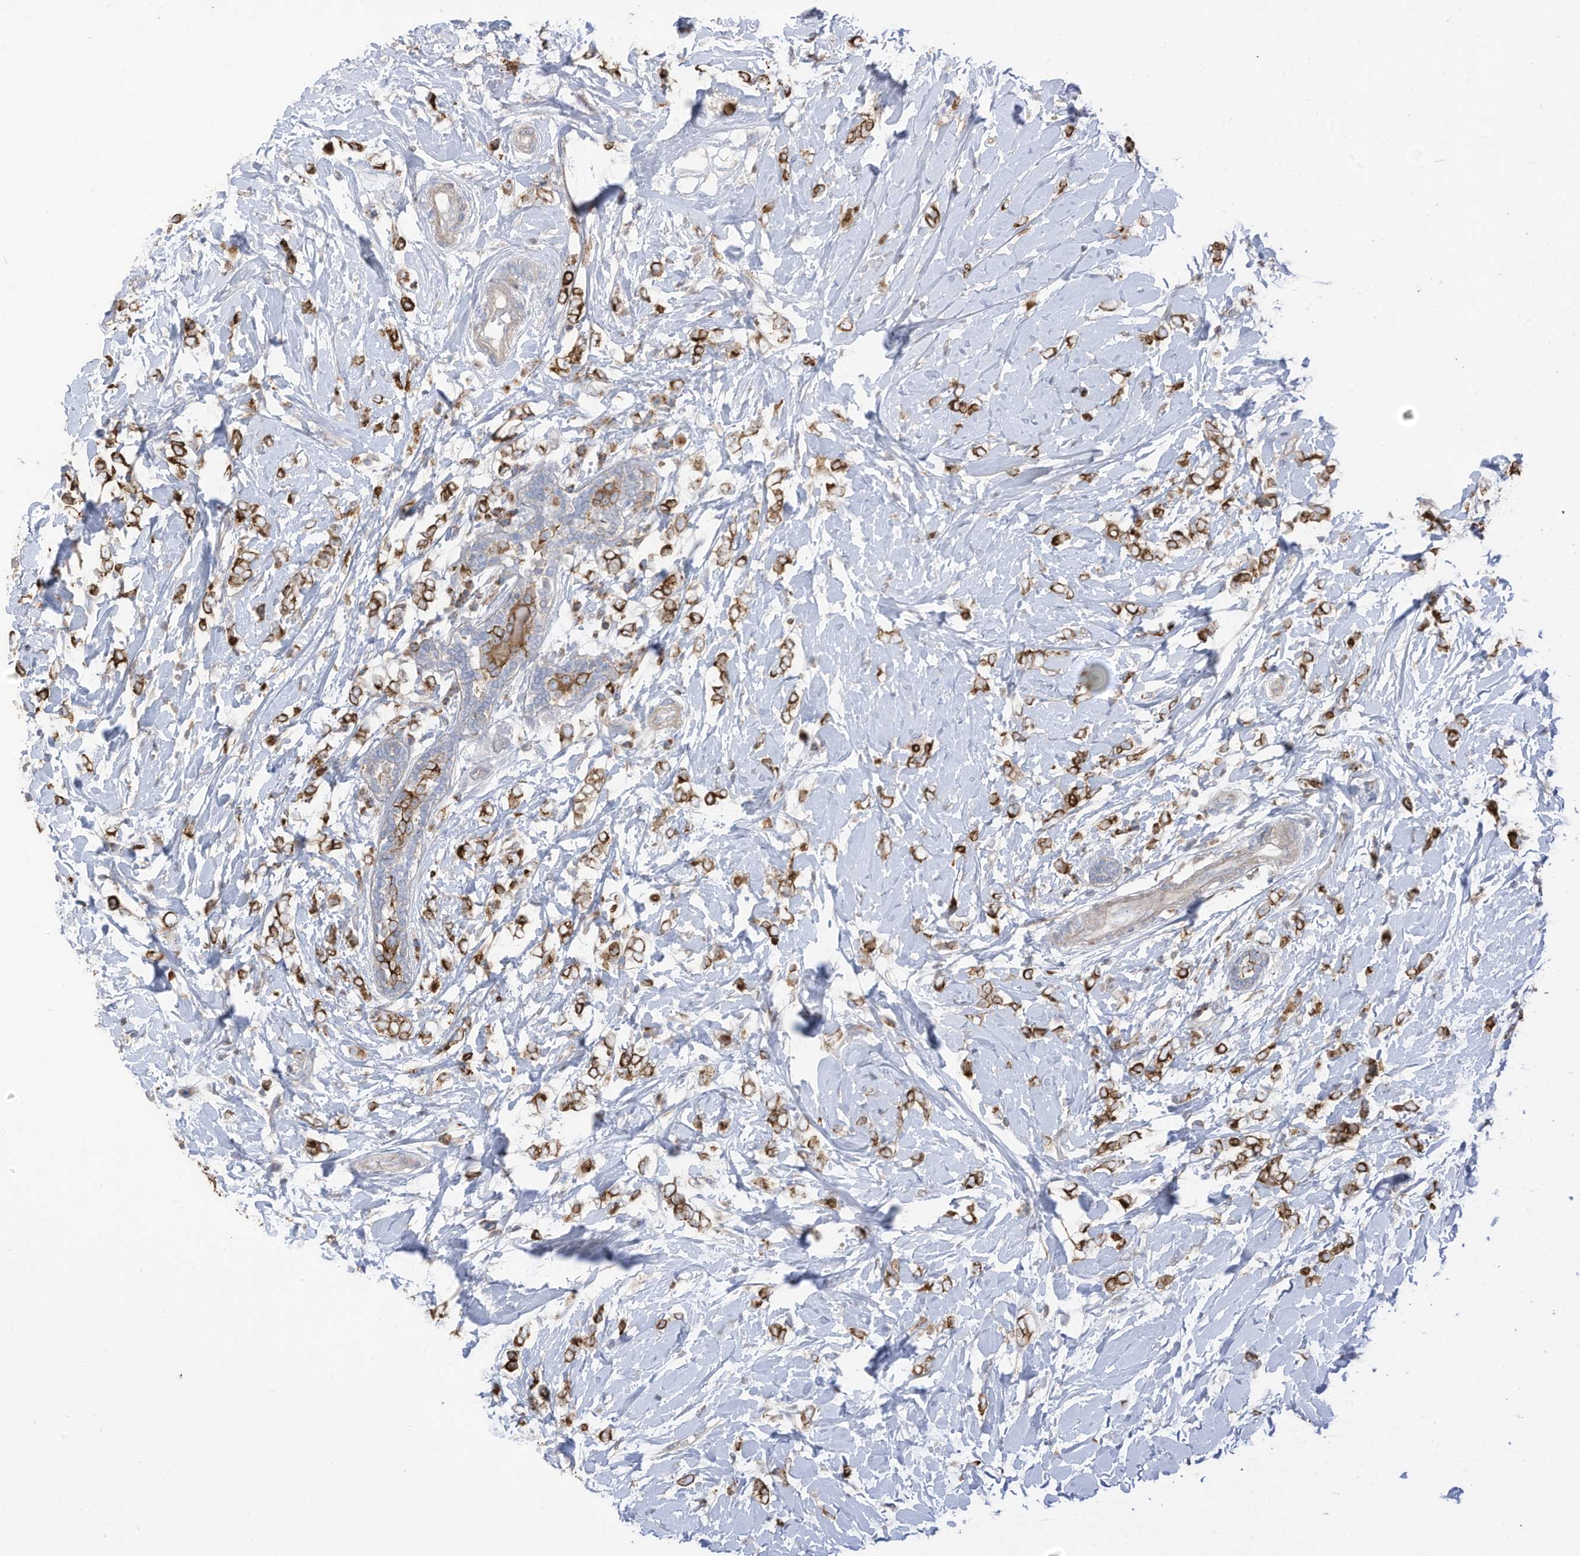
{"staining": {"intensity": "strong", "quantity": ">75%", "location": "cytoplasmic/membranous"}, "tissue": "breast cancer", "cell_type": "Tumor cells", "image_type": "cancer", "snomed": [{"axis": "morphology", "description": "Normal tissue, NOS"}, {"axis": "morphology", "description": "Lobular carcinoma"}, {"axis": "topography", "description": "Breast"}], "caption": "Immunohistochemical staining of human lobular carcinoma (breast) exhibits strong cytoplasmic/membranous protein staining in about >75% of tumor cells.", "gene": "CGAS", "patient": {"sex": "female", "age": 47}}